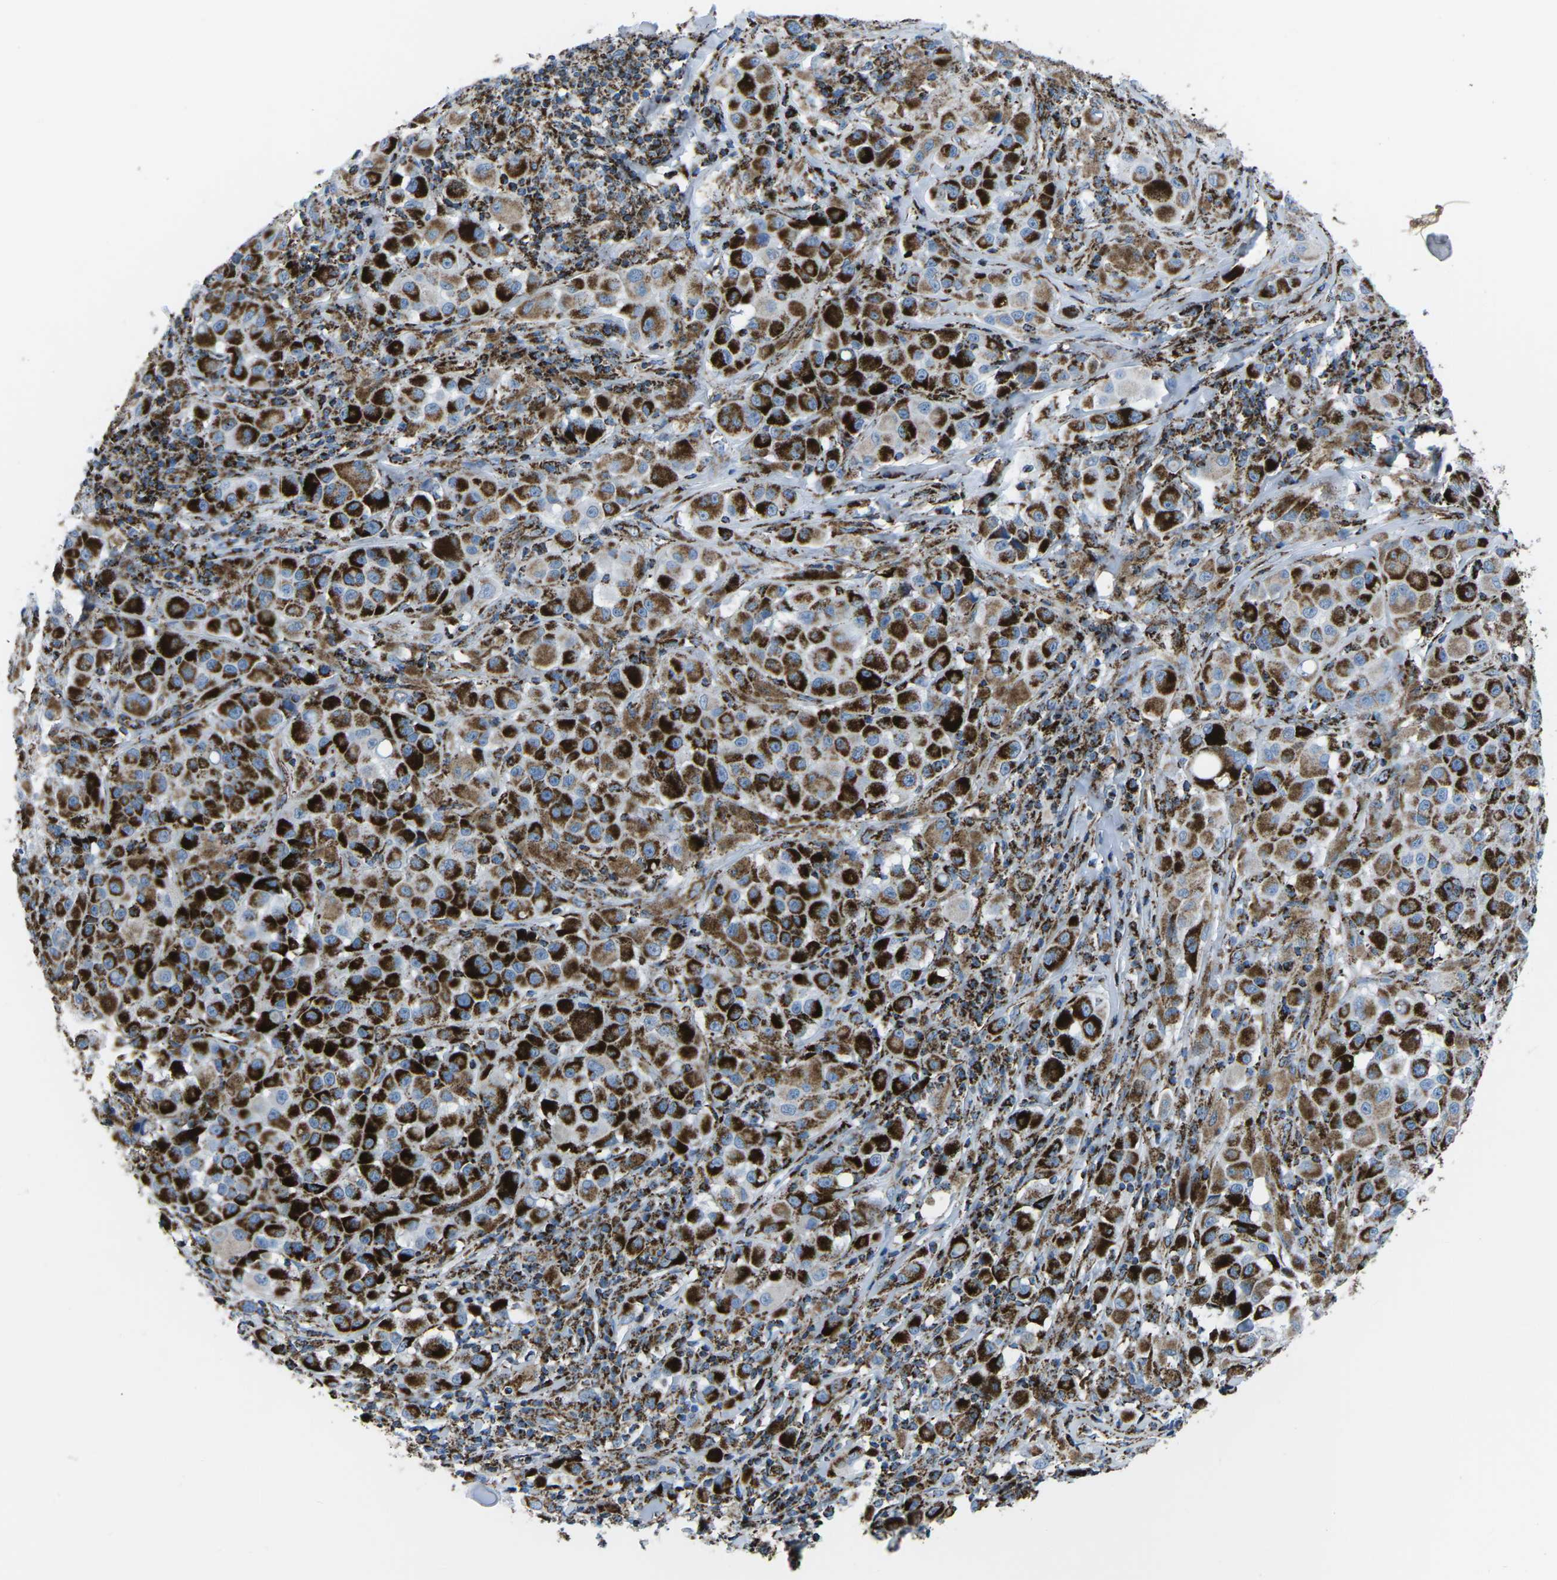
{"staining": {"intensity": "strong", "quantity": ">75%", "location": "cytoplasmic/membranous"}, "tissue": "melanoma", "cell_type": "Tumor cells", "image_type": "cancer", "snomed": [{"axis": "morphology", "description": "Malignant melanoma, NOS"}, {"axis": "topography", "description": "Skin"}], "caption": "Immunohistochemistry (IHC) image of neoplastic tissue: malignant melanoma stained using immunohistochemistry (IHC) displays high levels of strong protein expression localized specifically in the cytoplasmic/membranous of tumor cells, appearing as a cytoplasmic/membranous brown color.", "gene": "MT-CO2", "patient": {"sex": "male", "age": 84}}